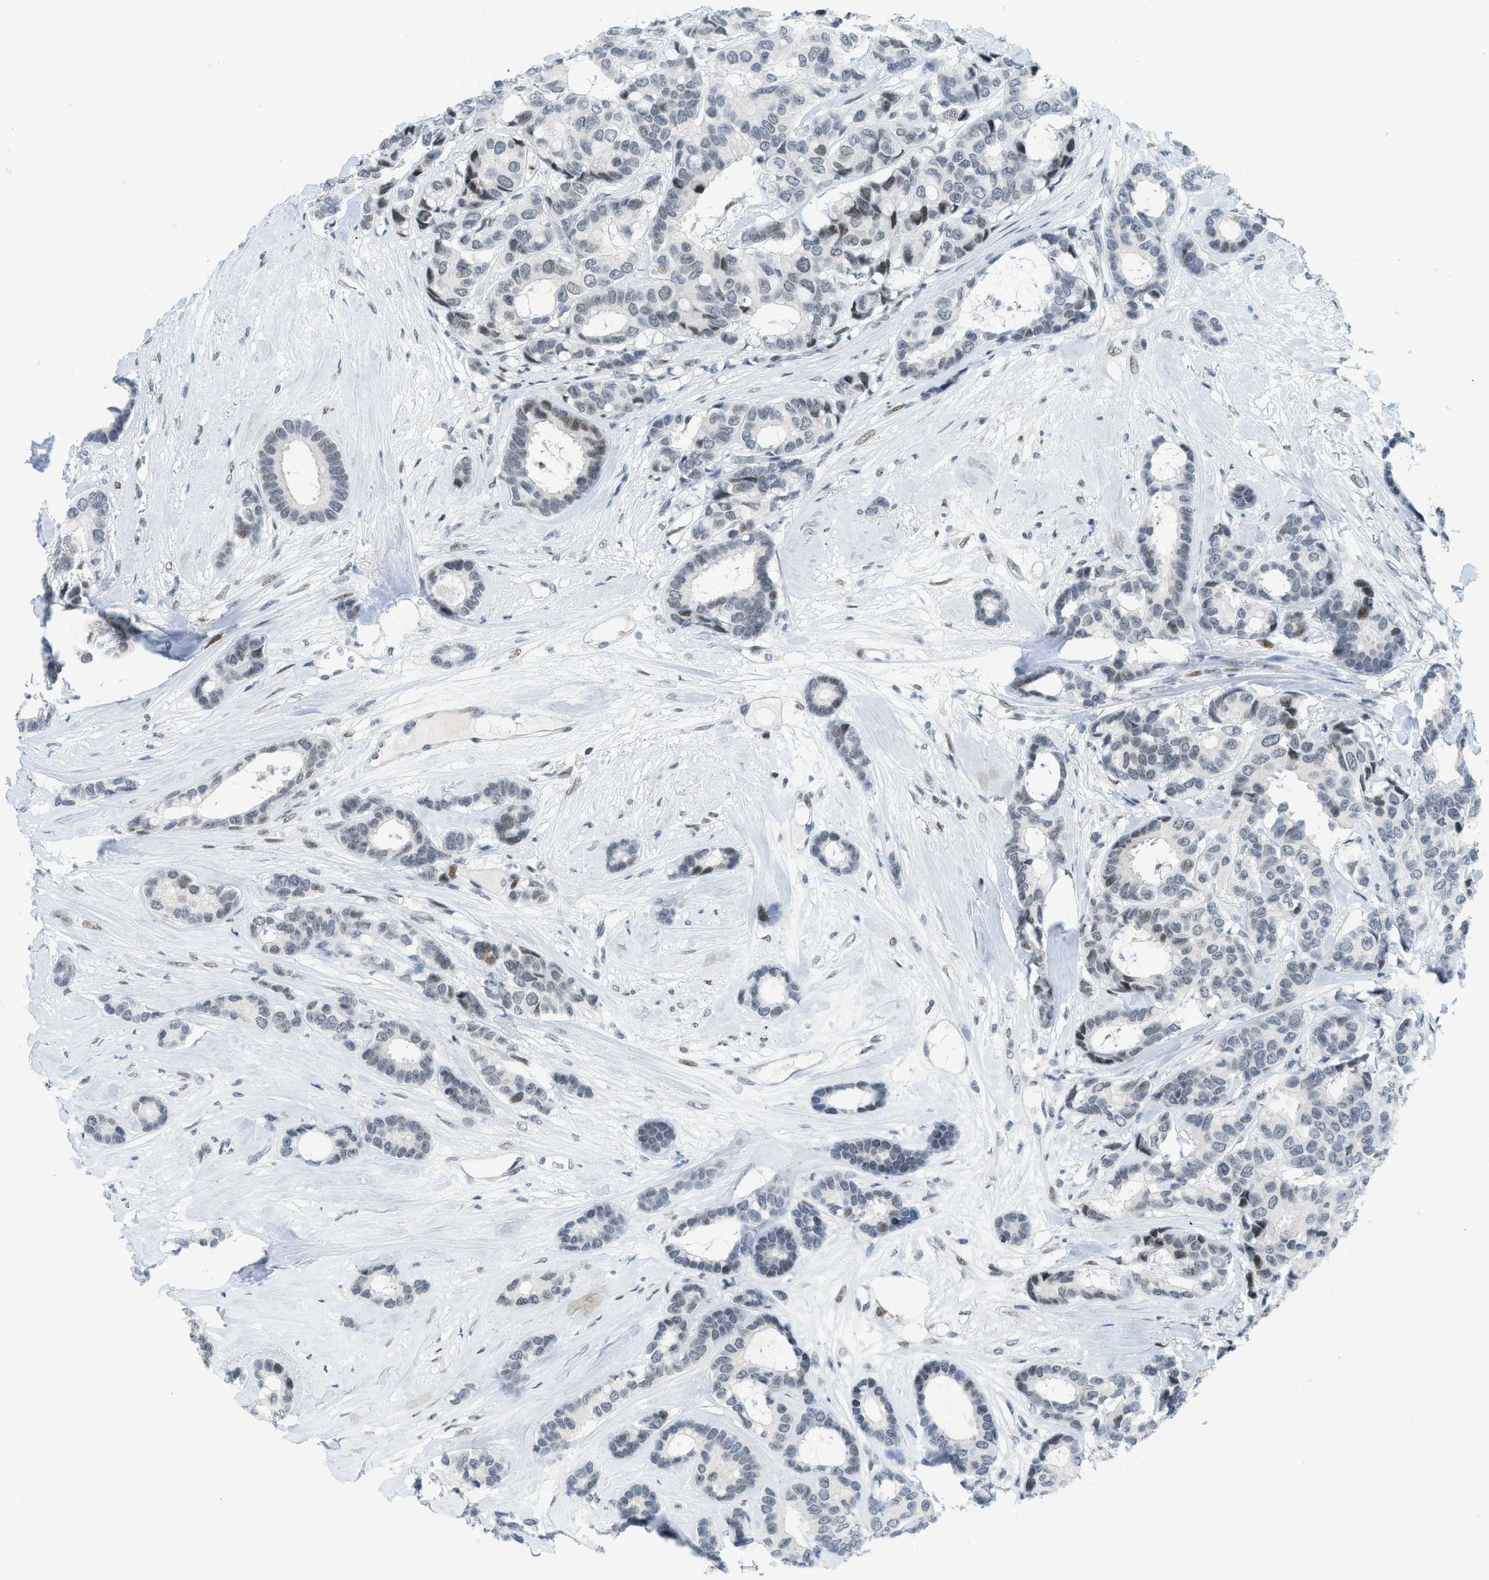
{"staining": {"intensity": "moderate", "quantity": "<25%", "location": "nuclear"}, "tissue": "breast cancer", "cell_type": "Tumor cells", "image_type": "cancer", "snomed": [{"axis": "morphology", "description": "Duct carcinoma"}, {"axis": "topography", "description": "Breast"}], "caption": "A brown stain highlights moderate nuclear expression of a protein in human breast cancer (intraductal carcinoma) tumor cells.", "gene": "PBX1", "patient": {"sex": "female", "age": 87}}